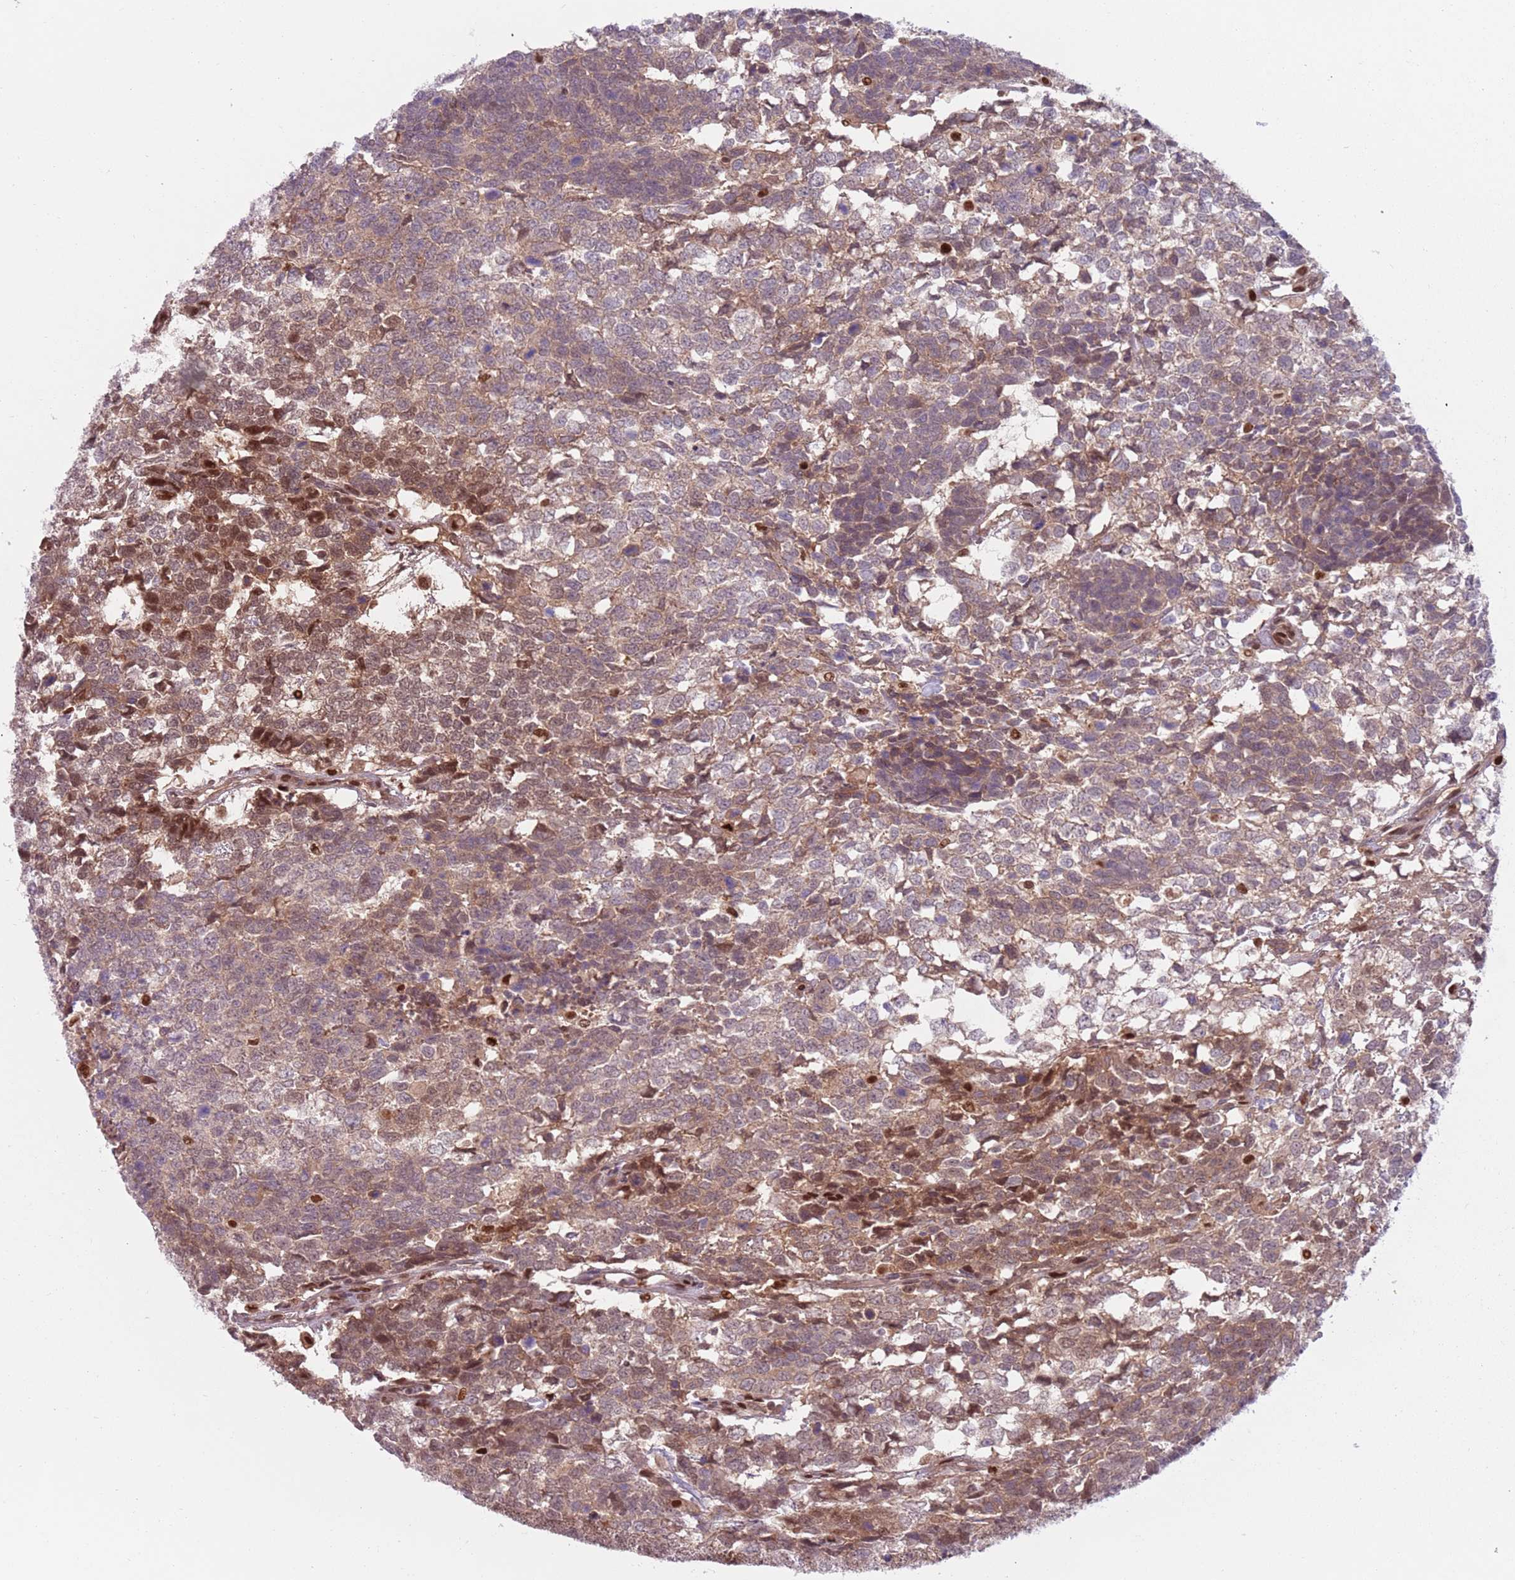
{"staining": {"intensity": "moderate", "quantity": "25%-75%", "location": "cytoplasmic/membranous,nuclear"}, "tissue": "testis cancer", "cell_type": "Tumor cells", "image_type": "cancer", "snomed": [{"axis": "morphology", "description": "Carcinoma, Embryonal, NOS"}, {"axis": "topography", "description": "Testis"}], "caption": "High-power microscopy captured an IHC image of embryonal carcinoma (testis), revealing moderate cytoplasmic/membranous and nuclear positivity in about 25%-75% of tumor cells.", "gene": "RMND5B", "patient": {"sex": "male", "age": 23}}